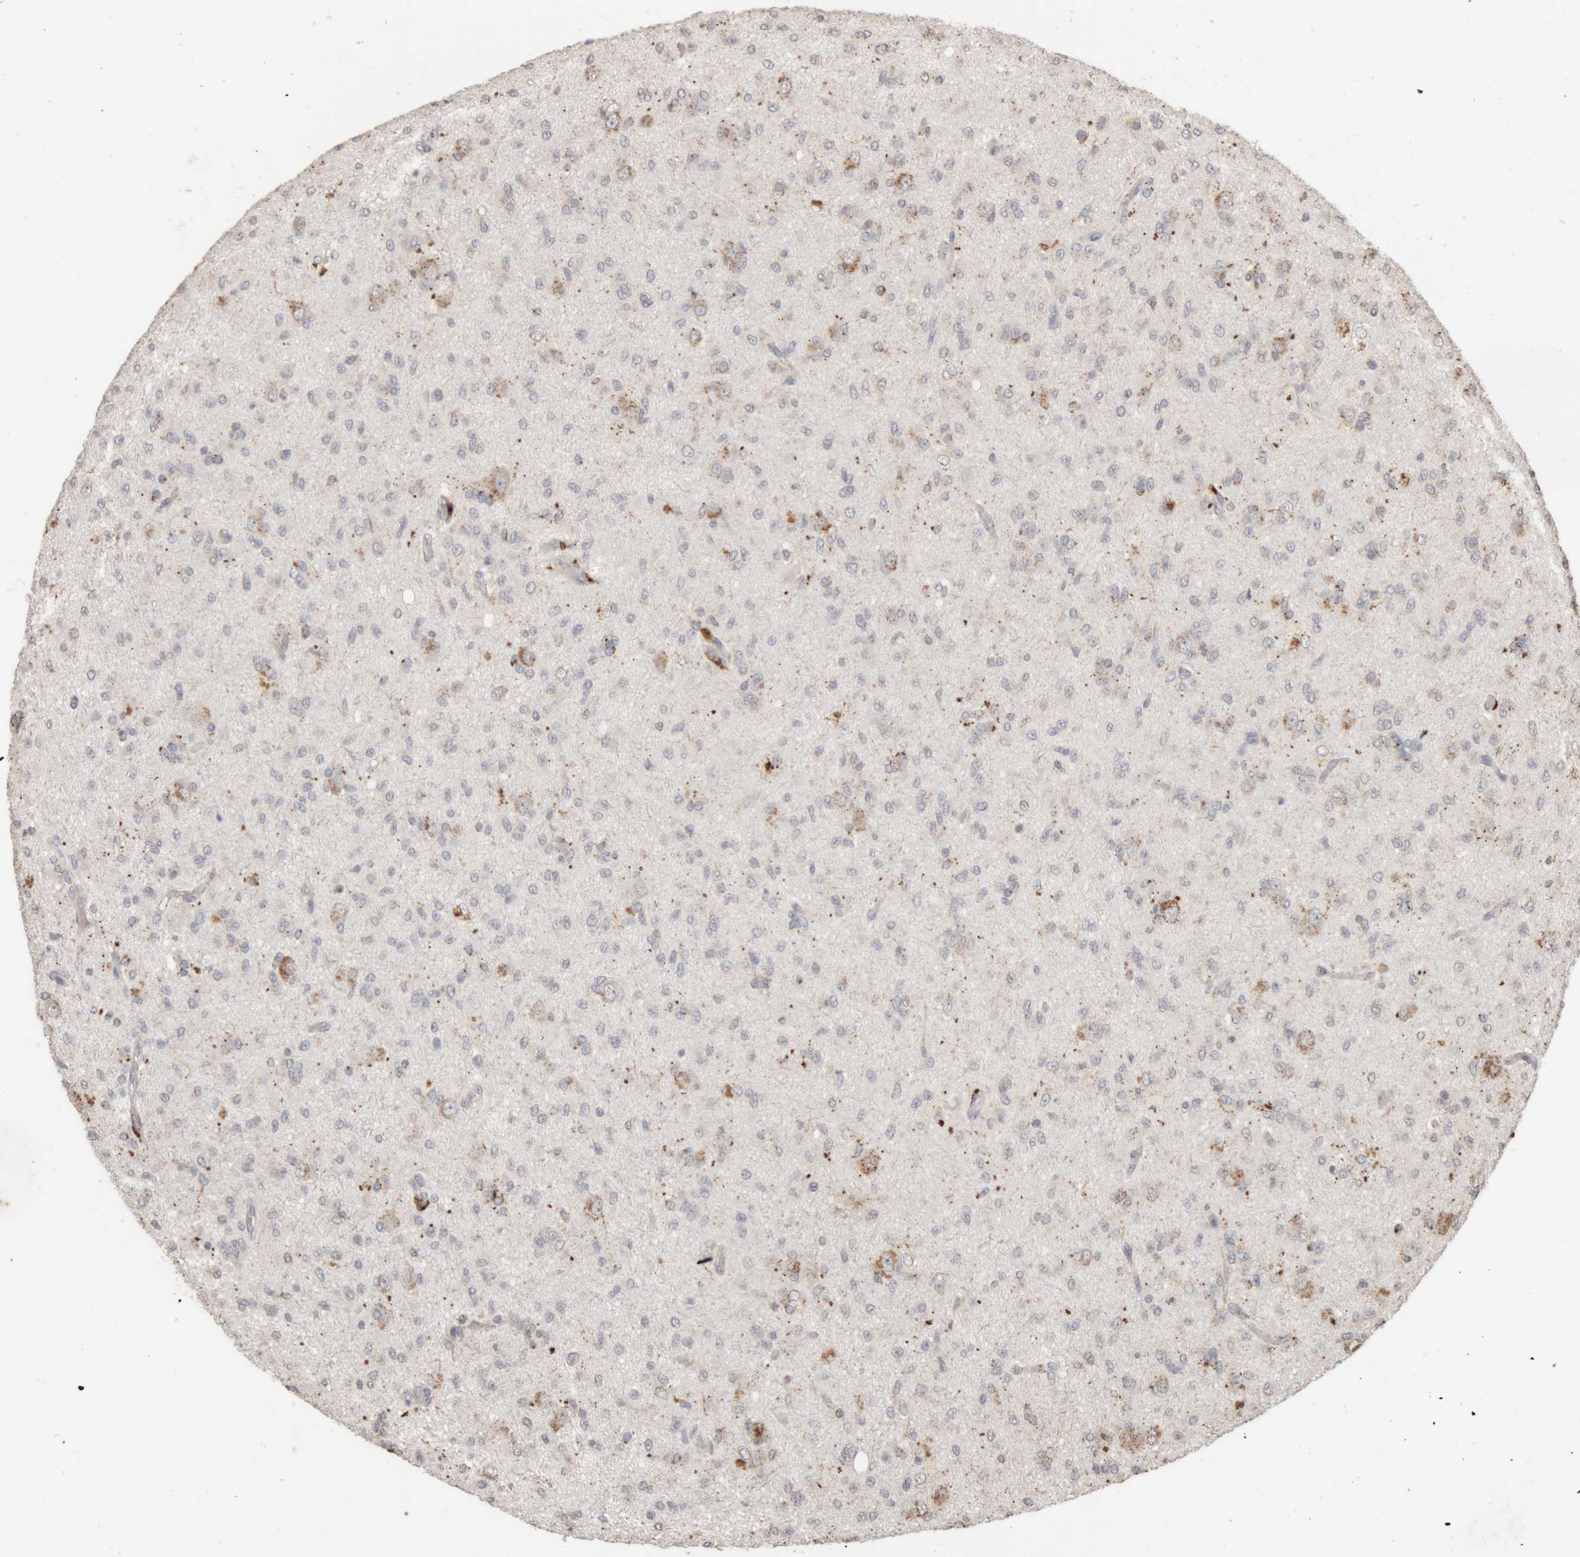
{"staining": {"intensity": "negative", "quantity": "none", "location": "none"}, "tissue": "glioma", "cell_type": "Tumor cells", "image_type": "cancer", "snomed": [{"axis": "morphology", "description": "Glioma, malignant, High grade"}, {"axis": "topography", "description": "Brain"}], "caption": "IHC photomicrograph of glioma stained for a protein (brown), which exhibits no staining in tumor cells.", "gene": "ARSA", "patient": {"sex": "female", "age": 59}}